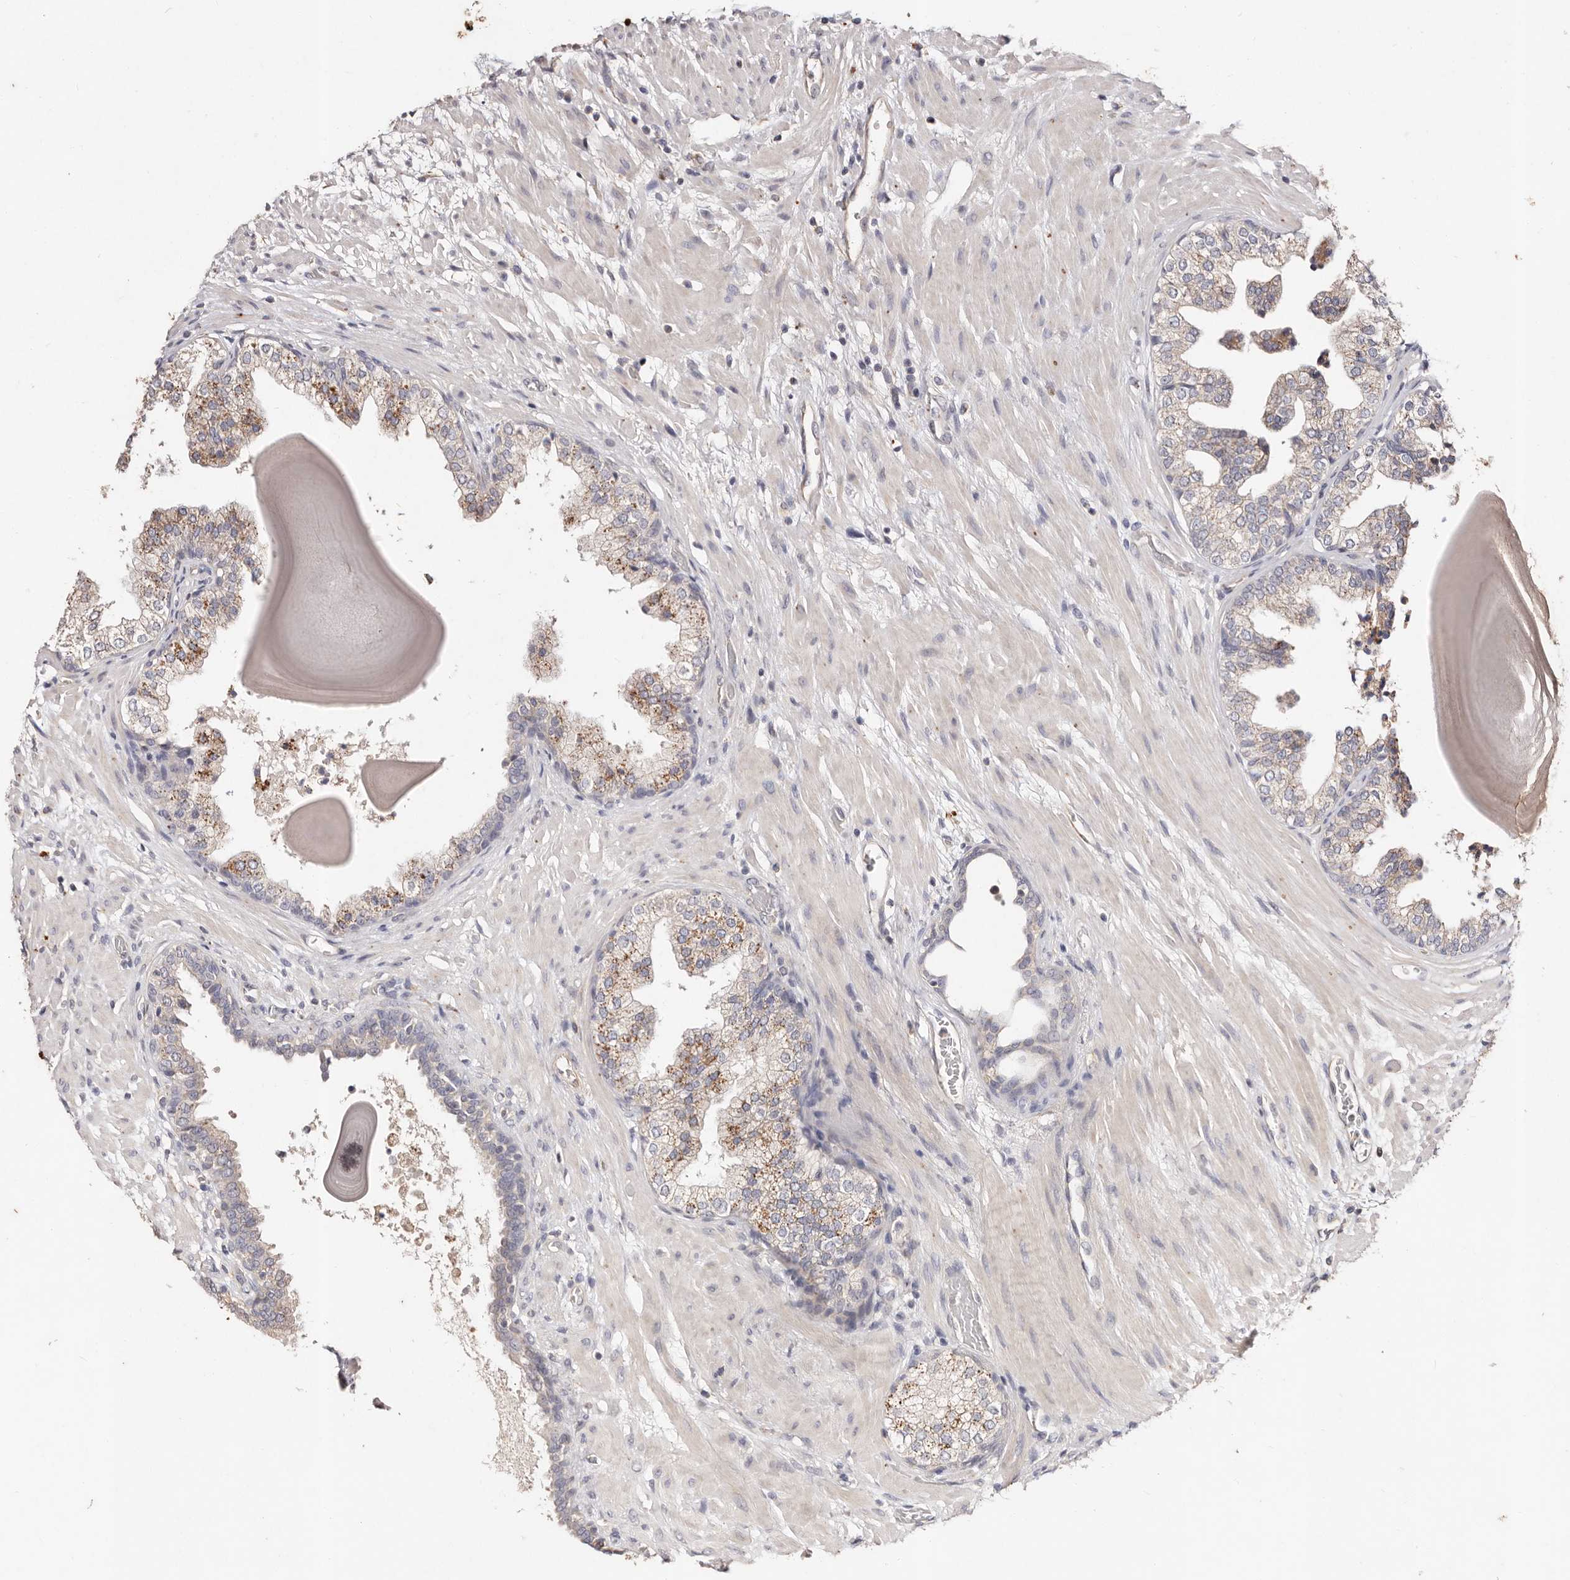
{"staining": {"intensity": "moderate", "quantity": "<25%", "location": "cytoplasmic/membranous"}, "tissue": "prostate", "cell_type": "Glandular cells", "image_type": "normal", "snomed": [{"axis": "morphology", "description": "Normal tissue, NOS"}, {"axis": "topography", "description": "Prostate"}], "caption": "Immunohistochemistry (IHC) (DAB) staining of unremarkable prostate exhibits moderate cytoplasmic/membranous protein expression in approximately <25% of glandular cells. (DAB IHC with brightfield microscopy, high magnification).", "gene": "THBS3", "patient": {"sex": "male", "age": 48}}